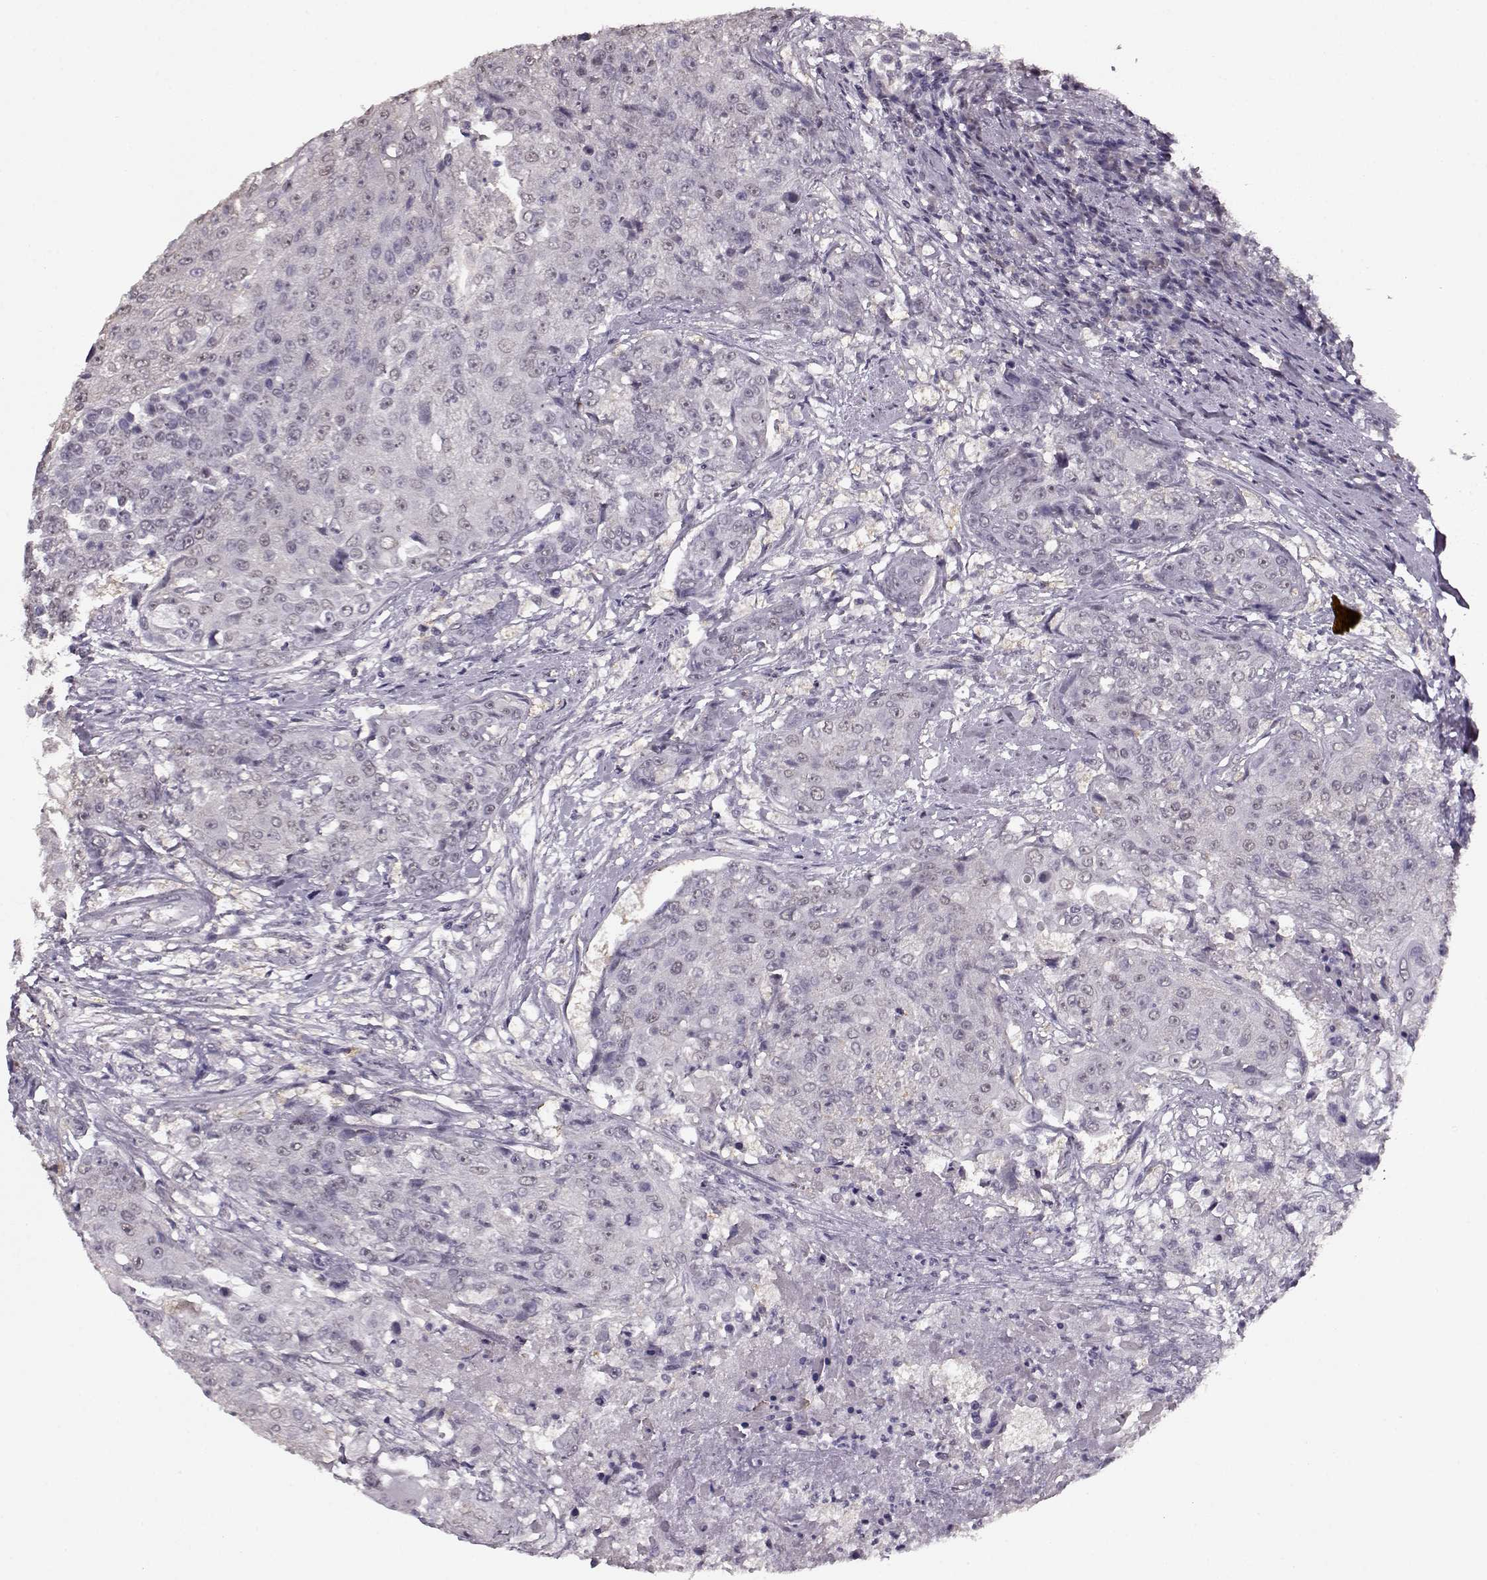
{"staining": {"intensity": "weak", "quantity": "25%-75%", "location": "nuclear"}, "tissue": "urothelial cancer", "cell_type": "Tumor cells", "image_type": "cancer", "snomed": [{"axis": "morphology", "description": "Urothelial carcinoma, High grade"}, {"axis": "topography", "description": "Urinary bladder"}], "caption": "Weak nuclear expression for a protein is identified in approximately 25%-75% of tumor cells of urothelial cancer using immunohistochemistry.", "gene": "RP1L1", "patient": {"sex": "female", "age": 63}}